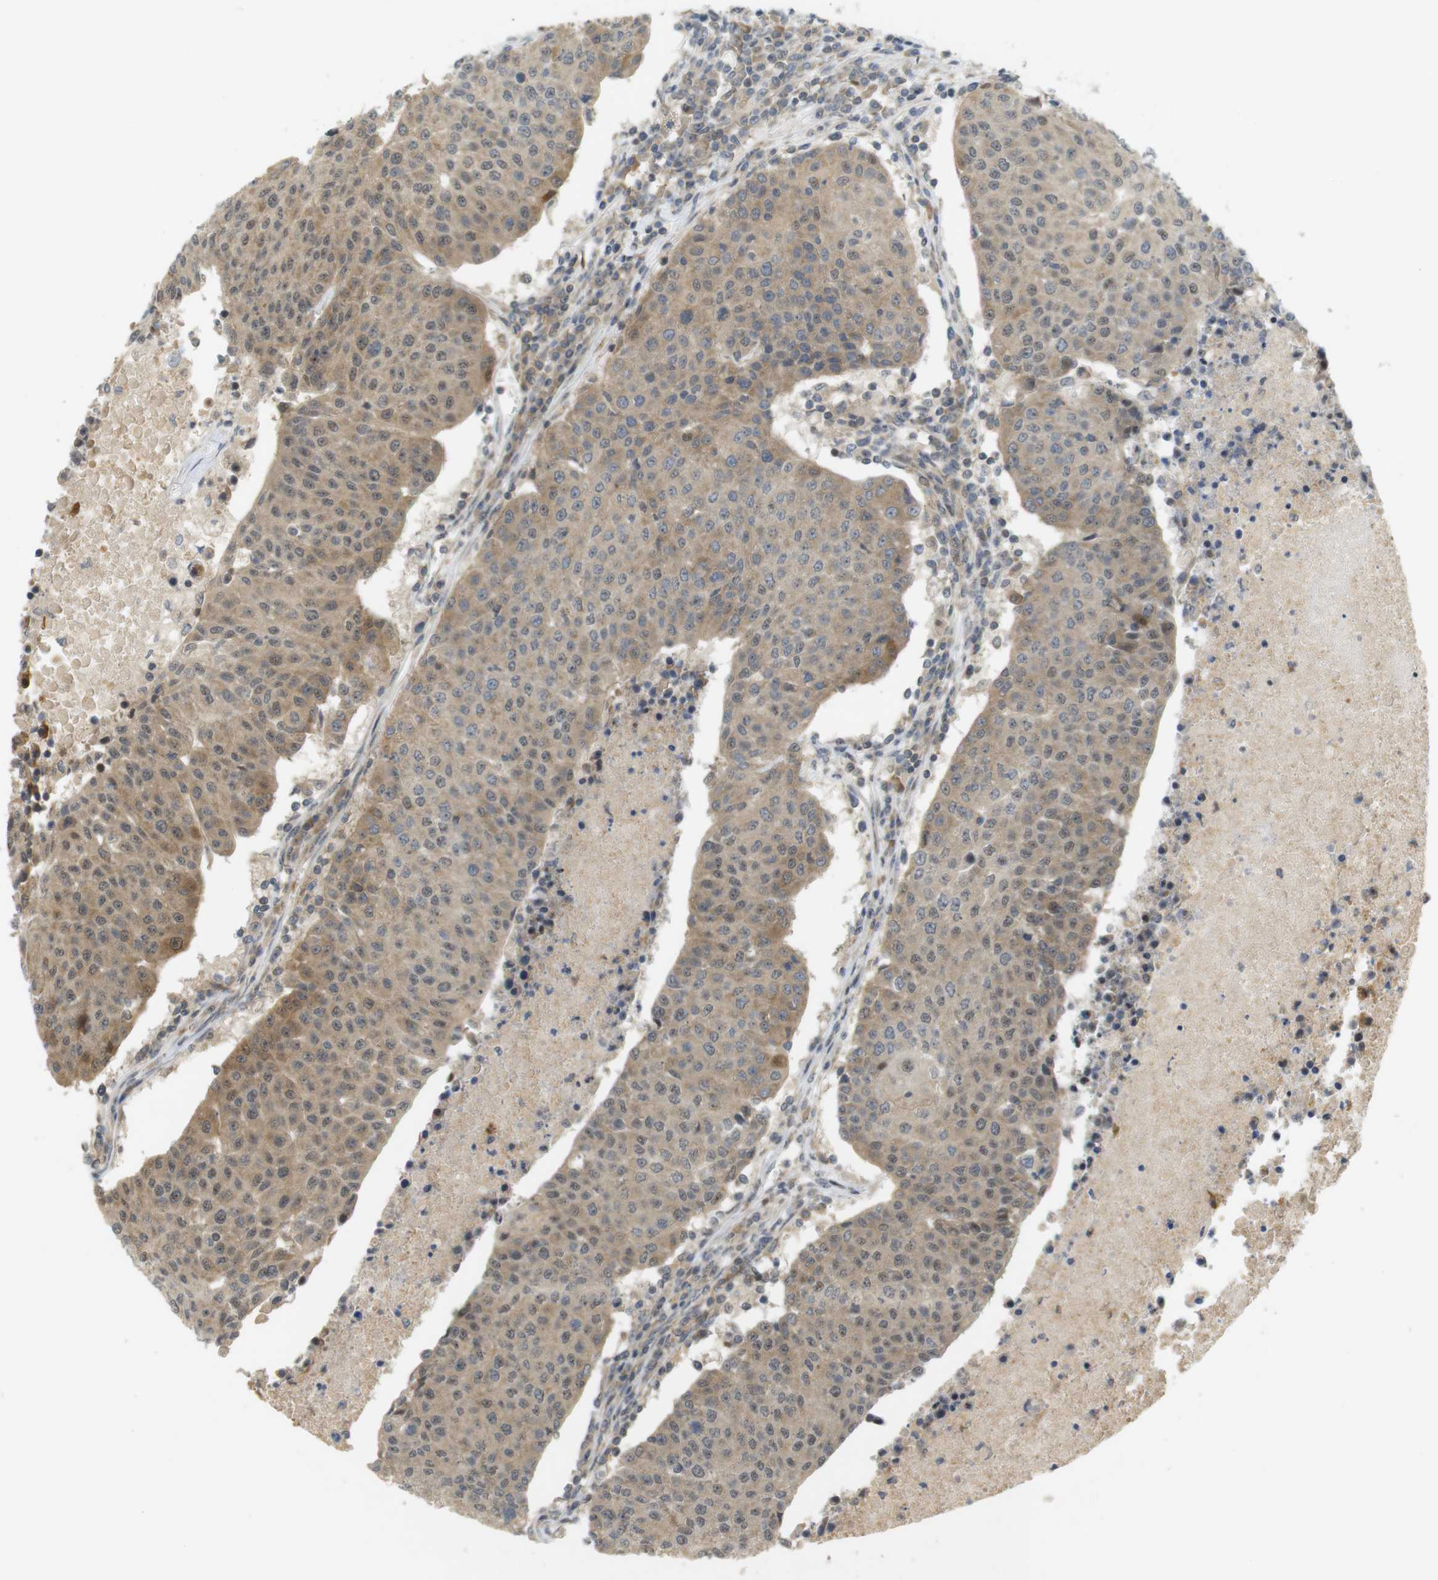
{"staining": {"intensity": "moderate", "quantity": ">75%", "location": "cytoplasmic/membranous,nuclear"}, "tissue": "urothelial cancer", "cell_type": "Tumor cells", "image_type": "cancer", "snomed": [{"axis": "morphology", "description": "Urothelial carcinoma, High grade"}, {"axis": "topography", "description": "Urinary bladder"}], "caption": "Urothelial cancer tissue demonstrates moderate cytoplasmic/membranous and nuclear staining in approximately >75% of tumor cells", "gene": "TMX3", "patient": {"sex": "female", "age": 85}}